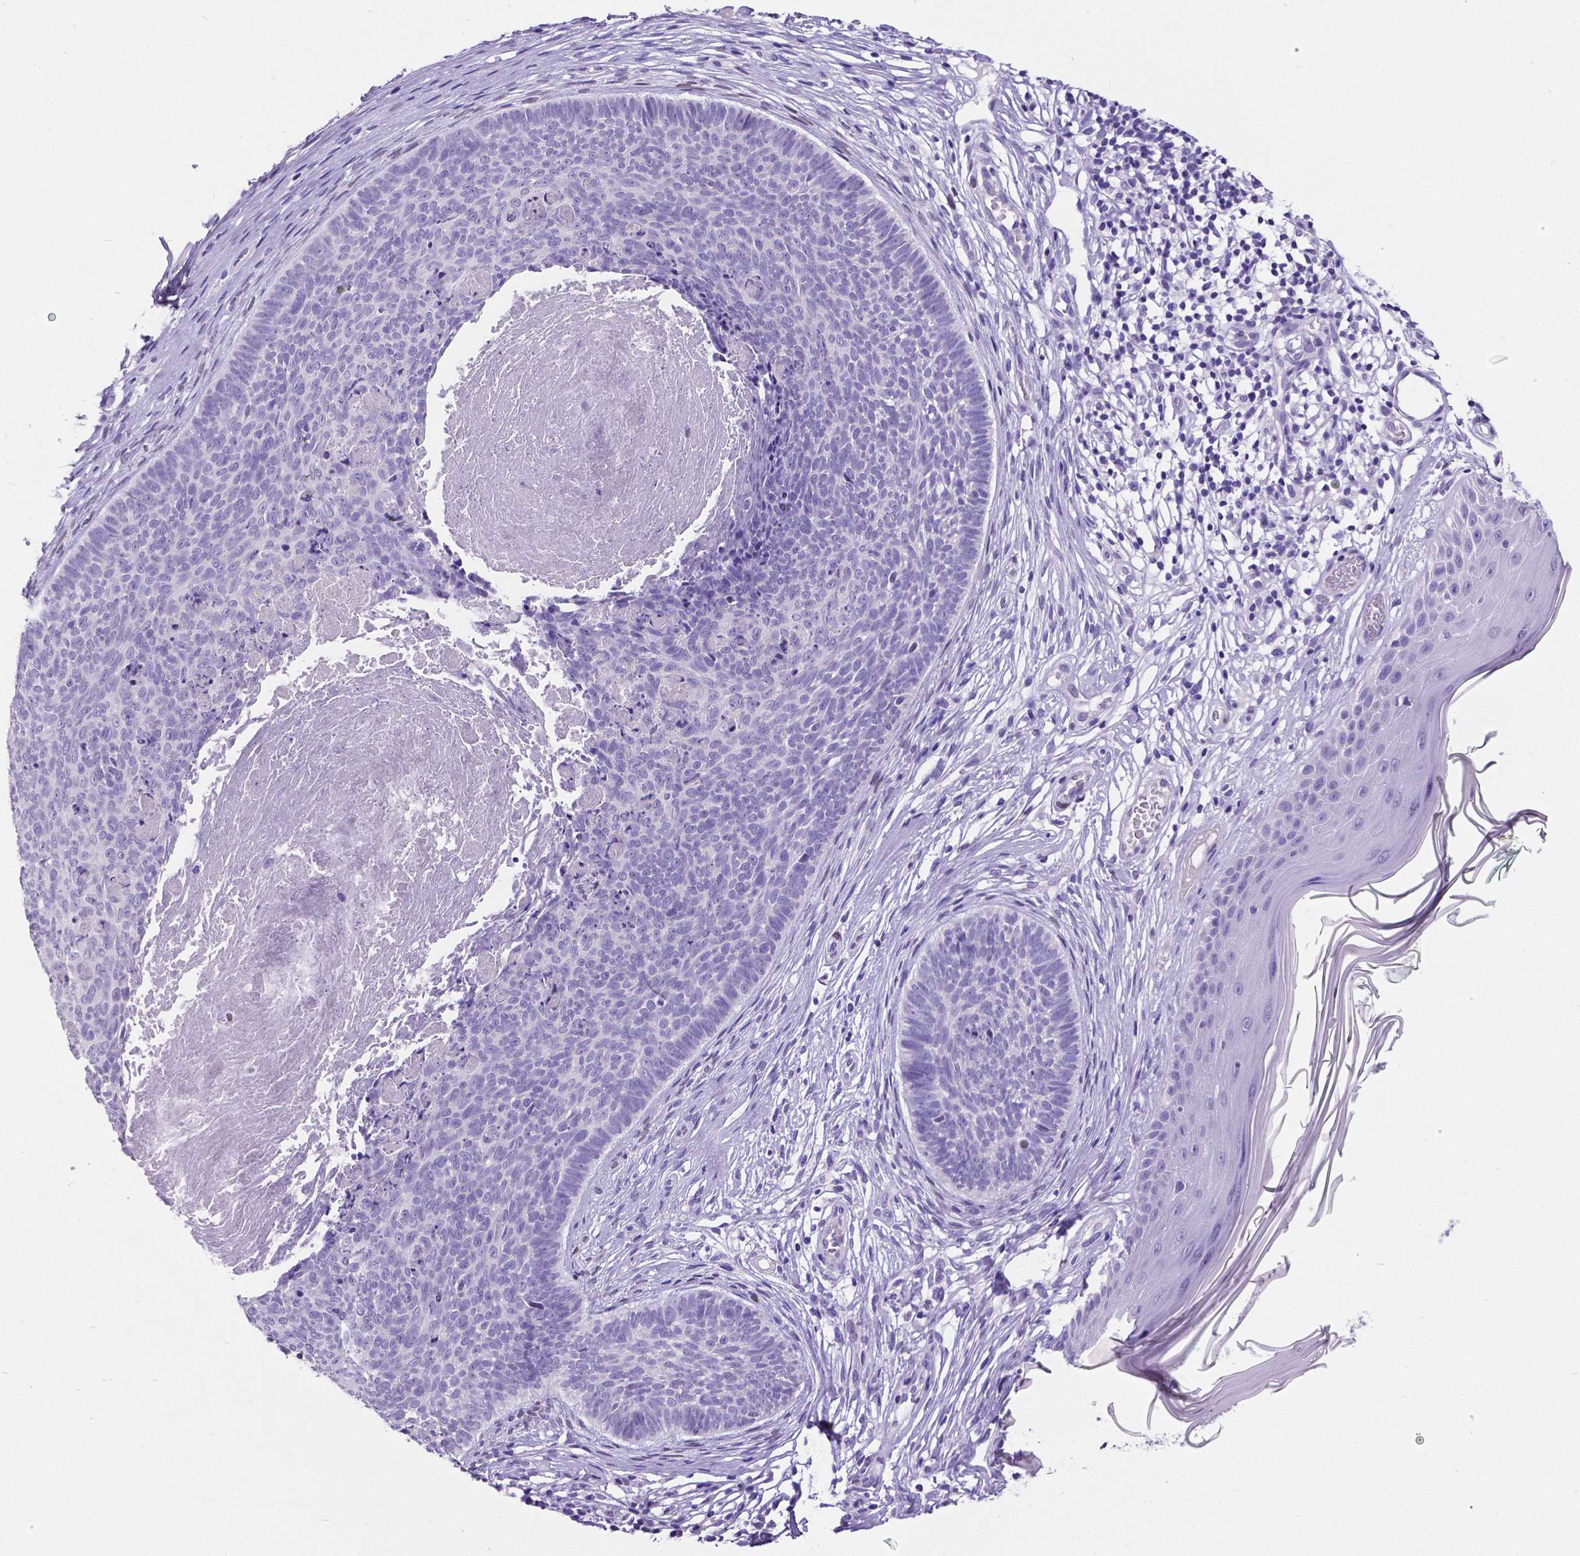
{"staining": {"intensity": "negative", "quantity": "none", "location": "none"}, "tissue": "skin cancer", "cell_type": "Tumor cells", "image_type": "cancer", "snomed": [{"axis": "morphology", "description": "Basal cell carcinoma"}, {"axis": "topography", "description": "Skin"}], "caption": "Photomicrograph shows no protein expression in tumor cells of skin cancer (basal cell carcinoma) tissue. The staining was performed using DAB (3,3'-diaminobenzidine) to visualize the protein expression in brown, while the nuclei were stained in blue with hematoxylin (Magnification: 20x).", "gene": "SATB2", "patient": {"sex": "male", "age": 85}}